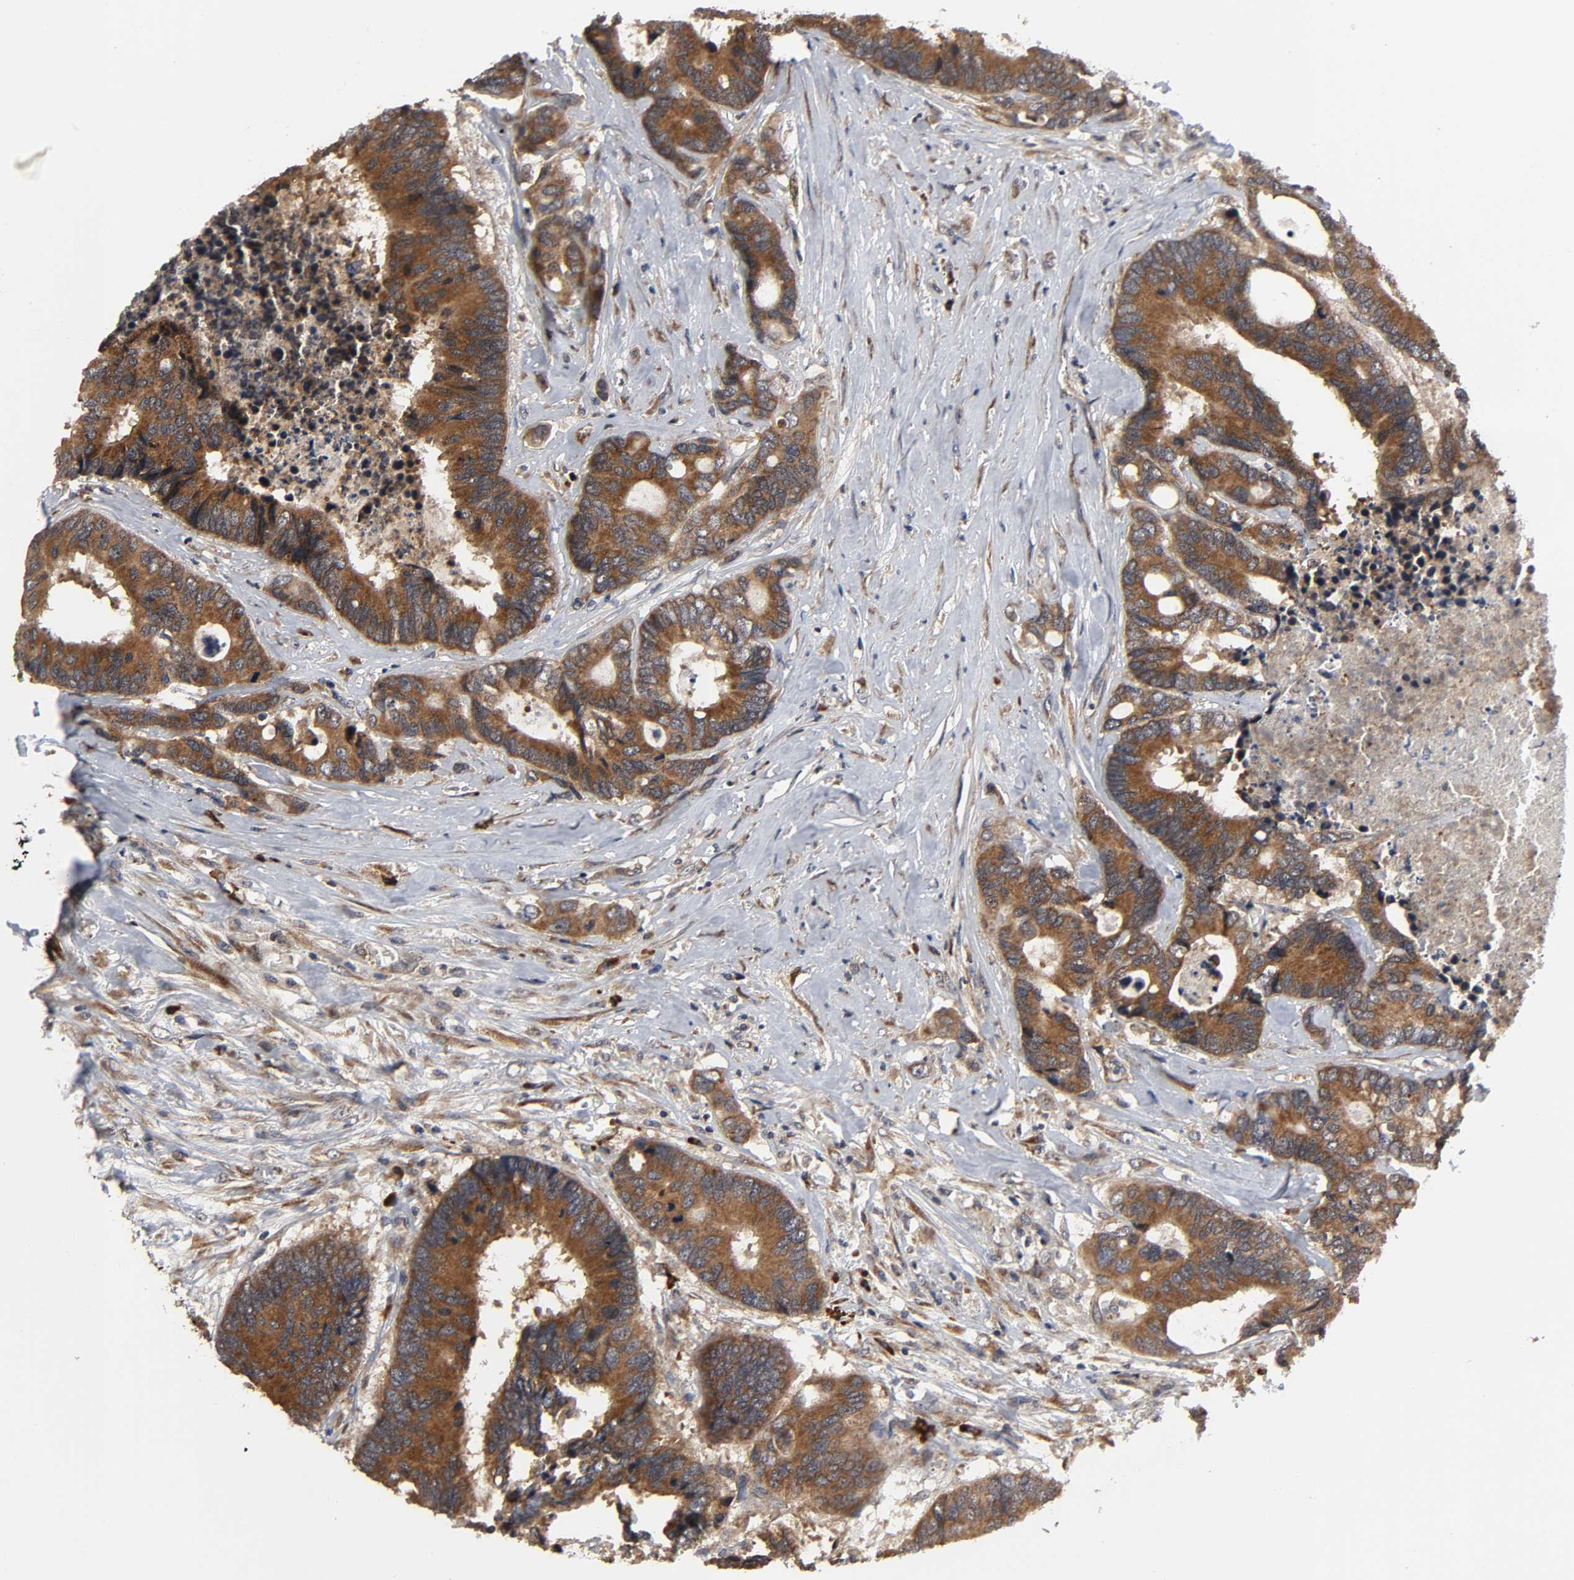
{"staining": {"intensity": "strong", "quantity": ">75%", "location": "cytoplasmic/membranous"}, "tissue": "colorectal cancer", "cell_type": "Tumor cells", "image_type": "cancer", "snomed": [{"axis": "morphology", "description": "Adenocarcinoma, NOS"}, {"axis": "topography", "description": "Rectum"}], "caption": "An image of colorectal cancer (adenocarcinoma) stained for a protein displays strong cytoplasmic/membranous brown staining in tumor cells. (Stains: DAB in brown, nuclei in blue, Microscopy: brightfield microscopy at high magnification).", "gene": "SLC30A9", "patient": {"sex": "male", "age": 55}}